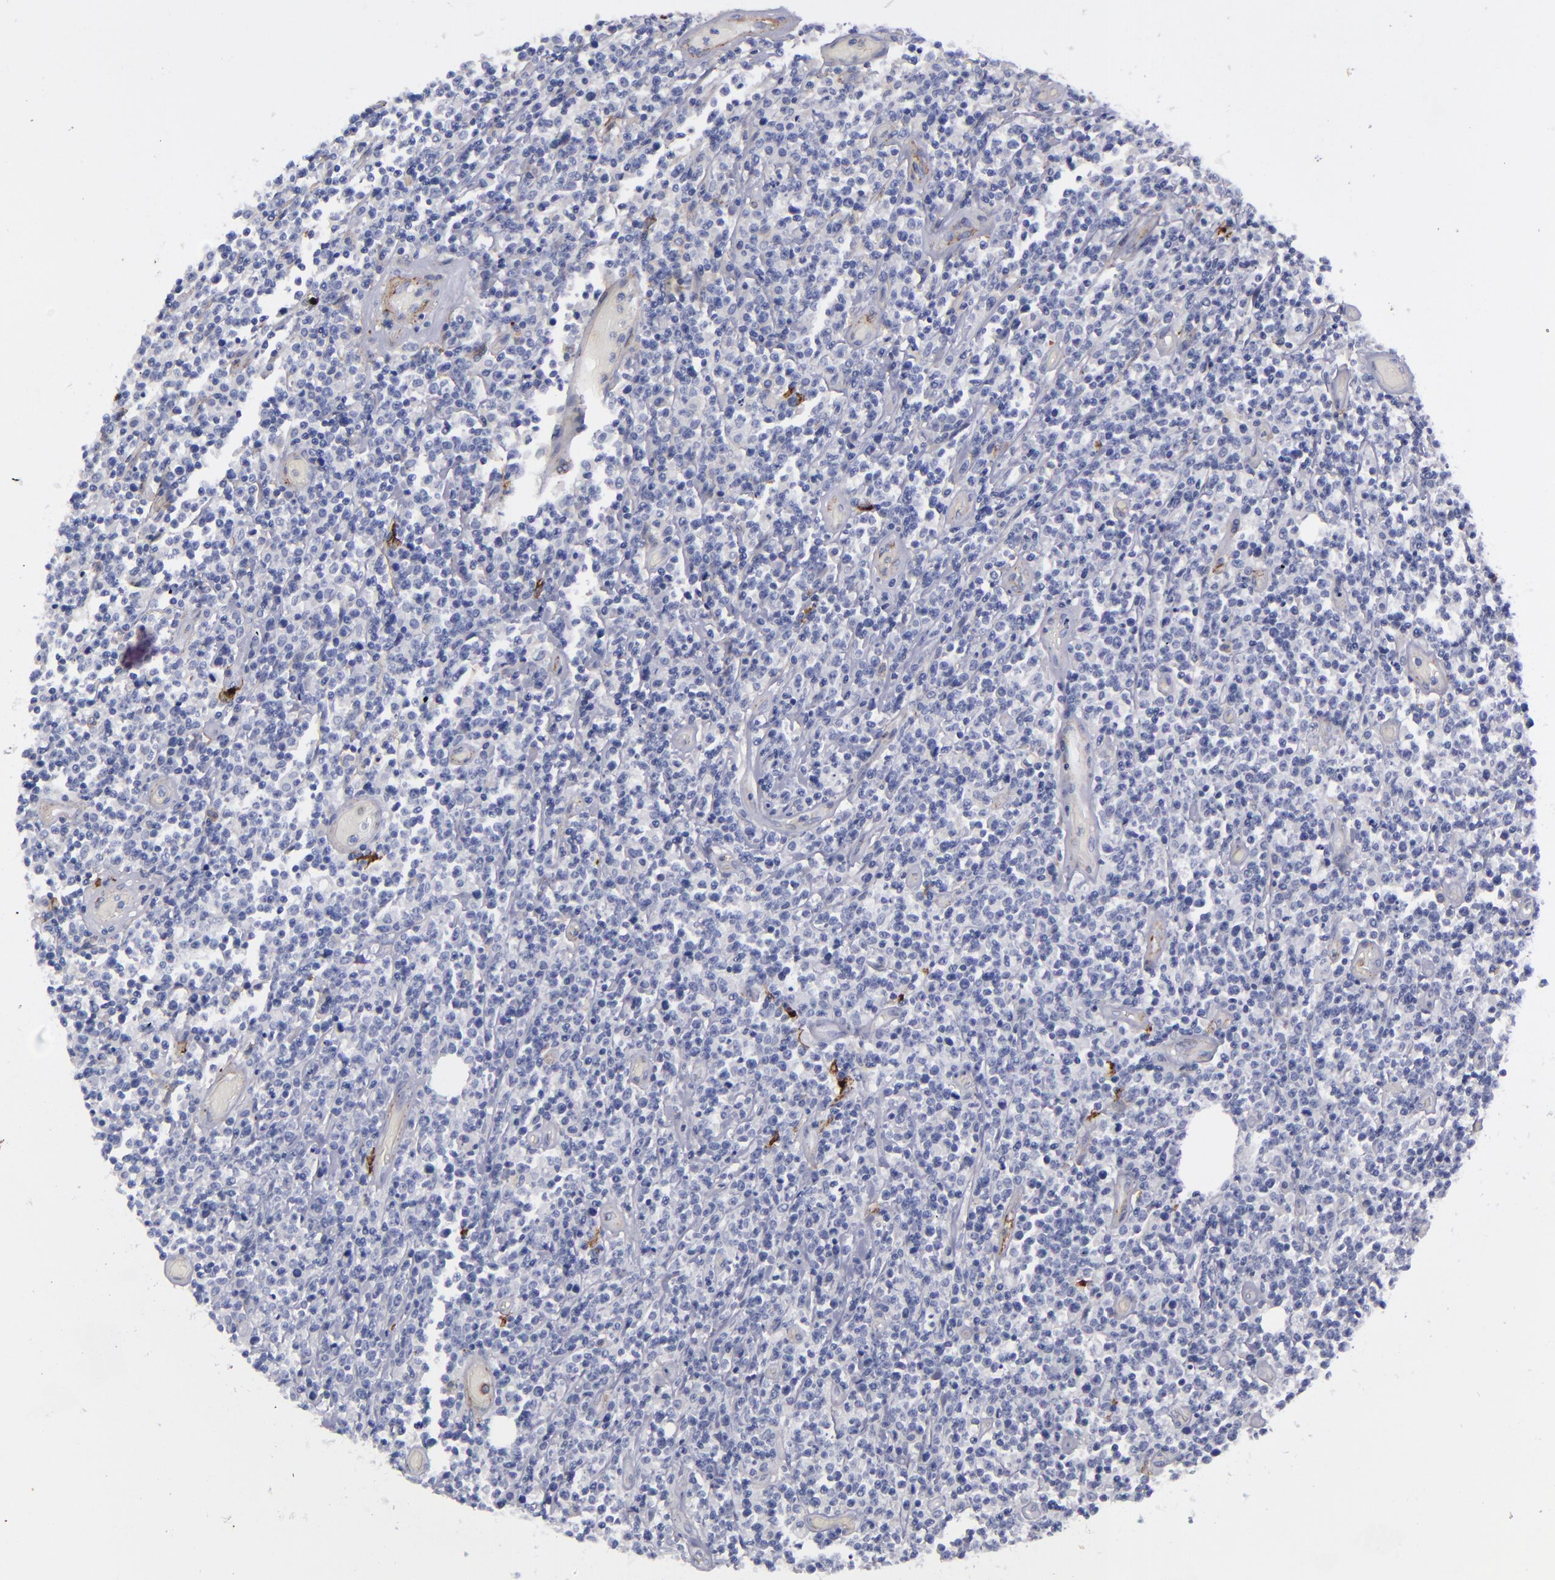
{"staining": {"intensity": "negative", "quantity": "none", "location": "none"}, "tissue": "lymphoma", "cell_type": "Tumor cells", "image_type": "cancer", "snomed": [{"axis": "morphology", "description": "Malignant lymphoma, non-Hodgkin's type, High grade"}, {"axis": "topography", "description": "Colon"}], "caption": "A histopathology image of high-grade malignant lymphoma, non-Hodgkin's type stained for a protein displays no brown staining in tumor cells. (DAB (3,3'-diaminobenzidine) immunohistochemistry (IHC), high magnification).", "gene": "ANPEP", "patient": {"sex": "male", "age": 82}}